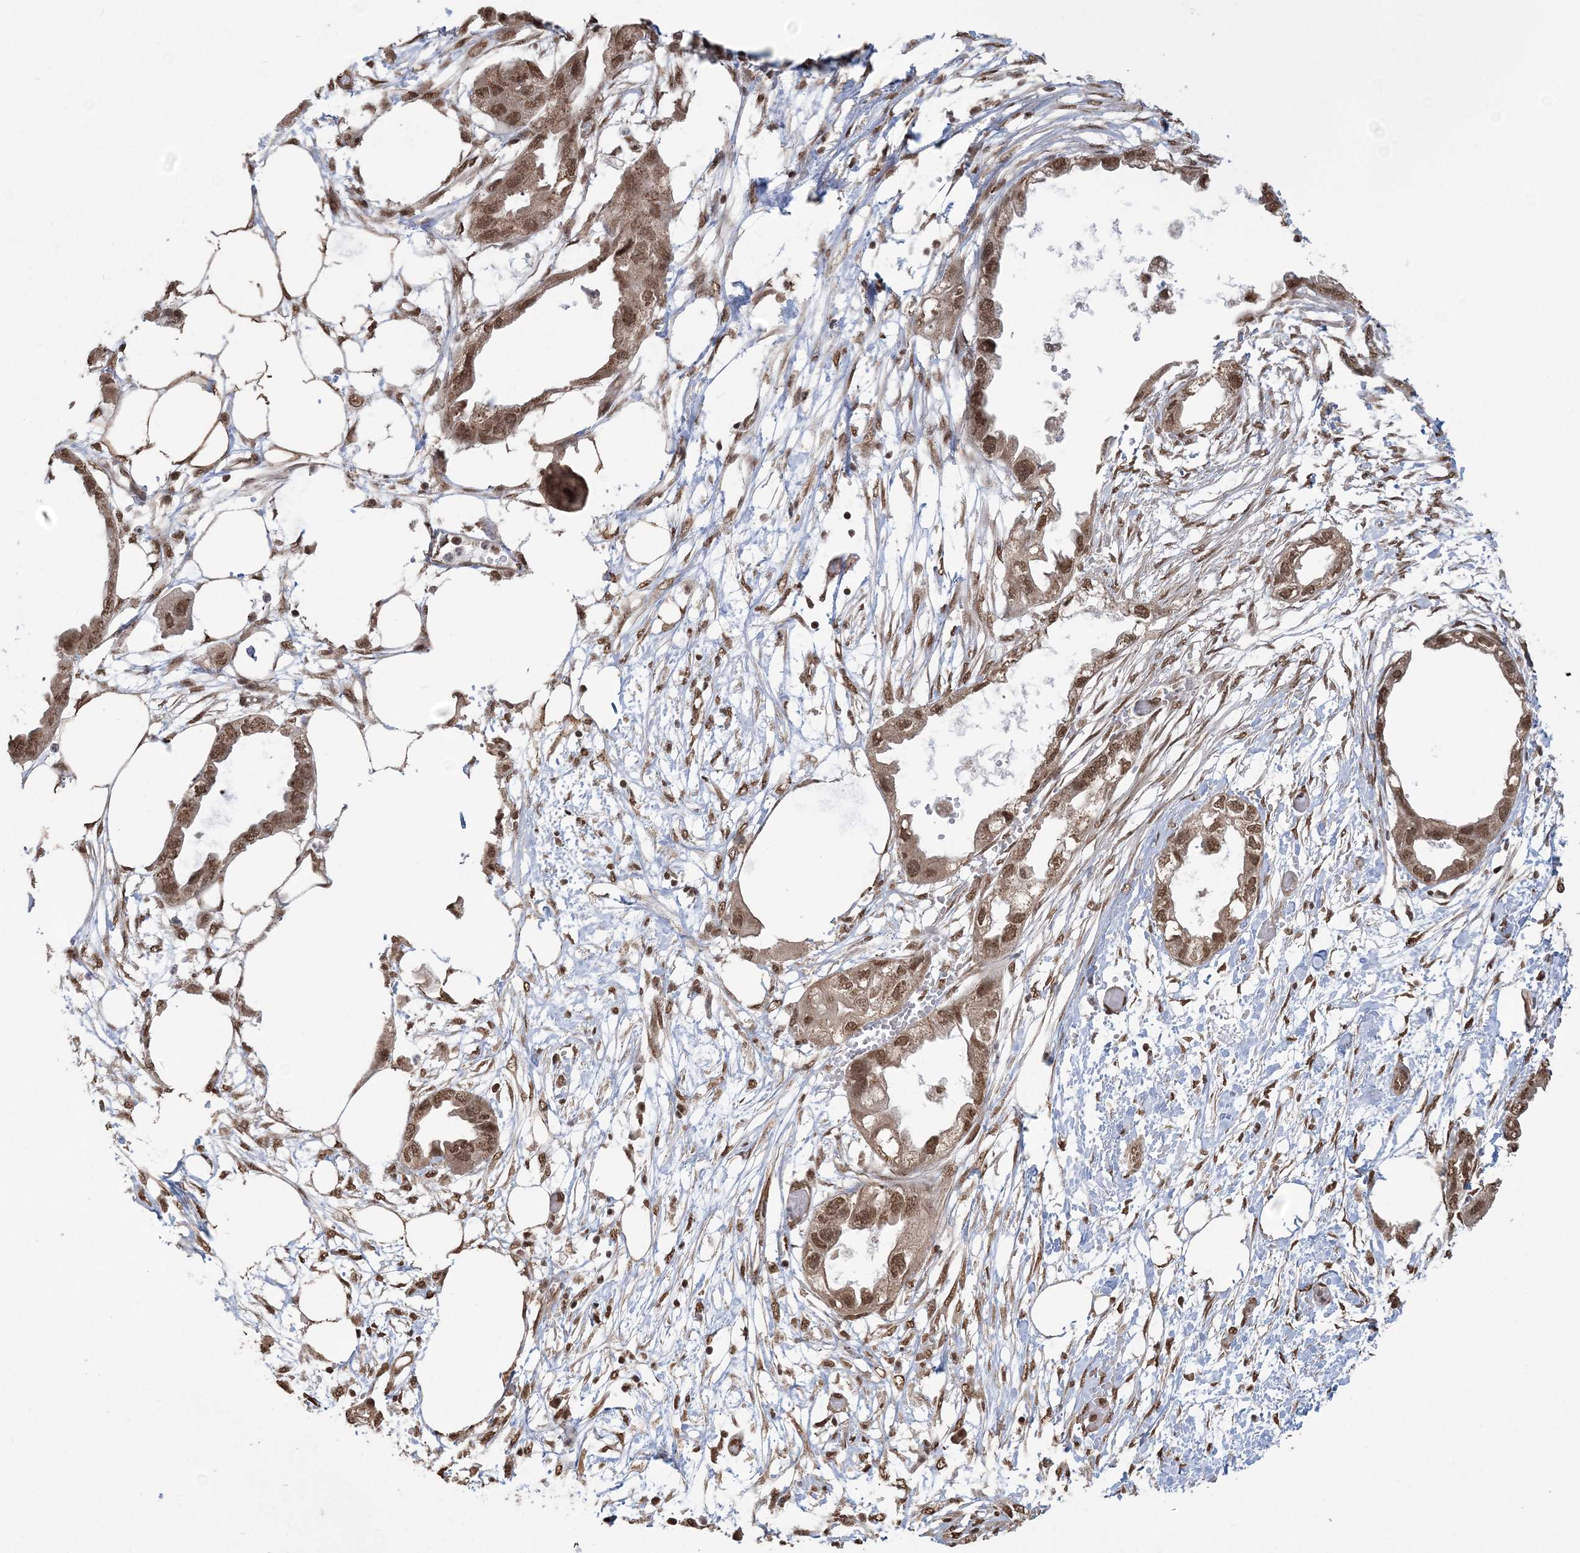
{"staining": {"intensity": "moderate", "quantity": ">75%", "location": "nuclear"}, "tissue": "endometrial cancer", "cell_type": "Tumor cells", "image_type": "cancer", "snomed": [{"axis": "morphology", "description": "Adenocarcinoma, NOS"}, {"axis": "morphology", "description": "Adenocarcinoma, metastatic, NOS"}, {"axis": "topography", "description": "Adipose tissue"}, {"axis": "topography", "description": "Endometrium"}], "caption": "A photomicrograph of human endometrial metastatic adenocarcinoma stained for a protein exhibits moderate nuclear brown staining in tumor cells.", "gene": "ZNF839", "patient": {"sex": "female", "age": 67}}